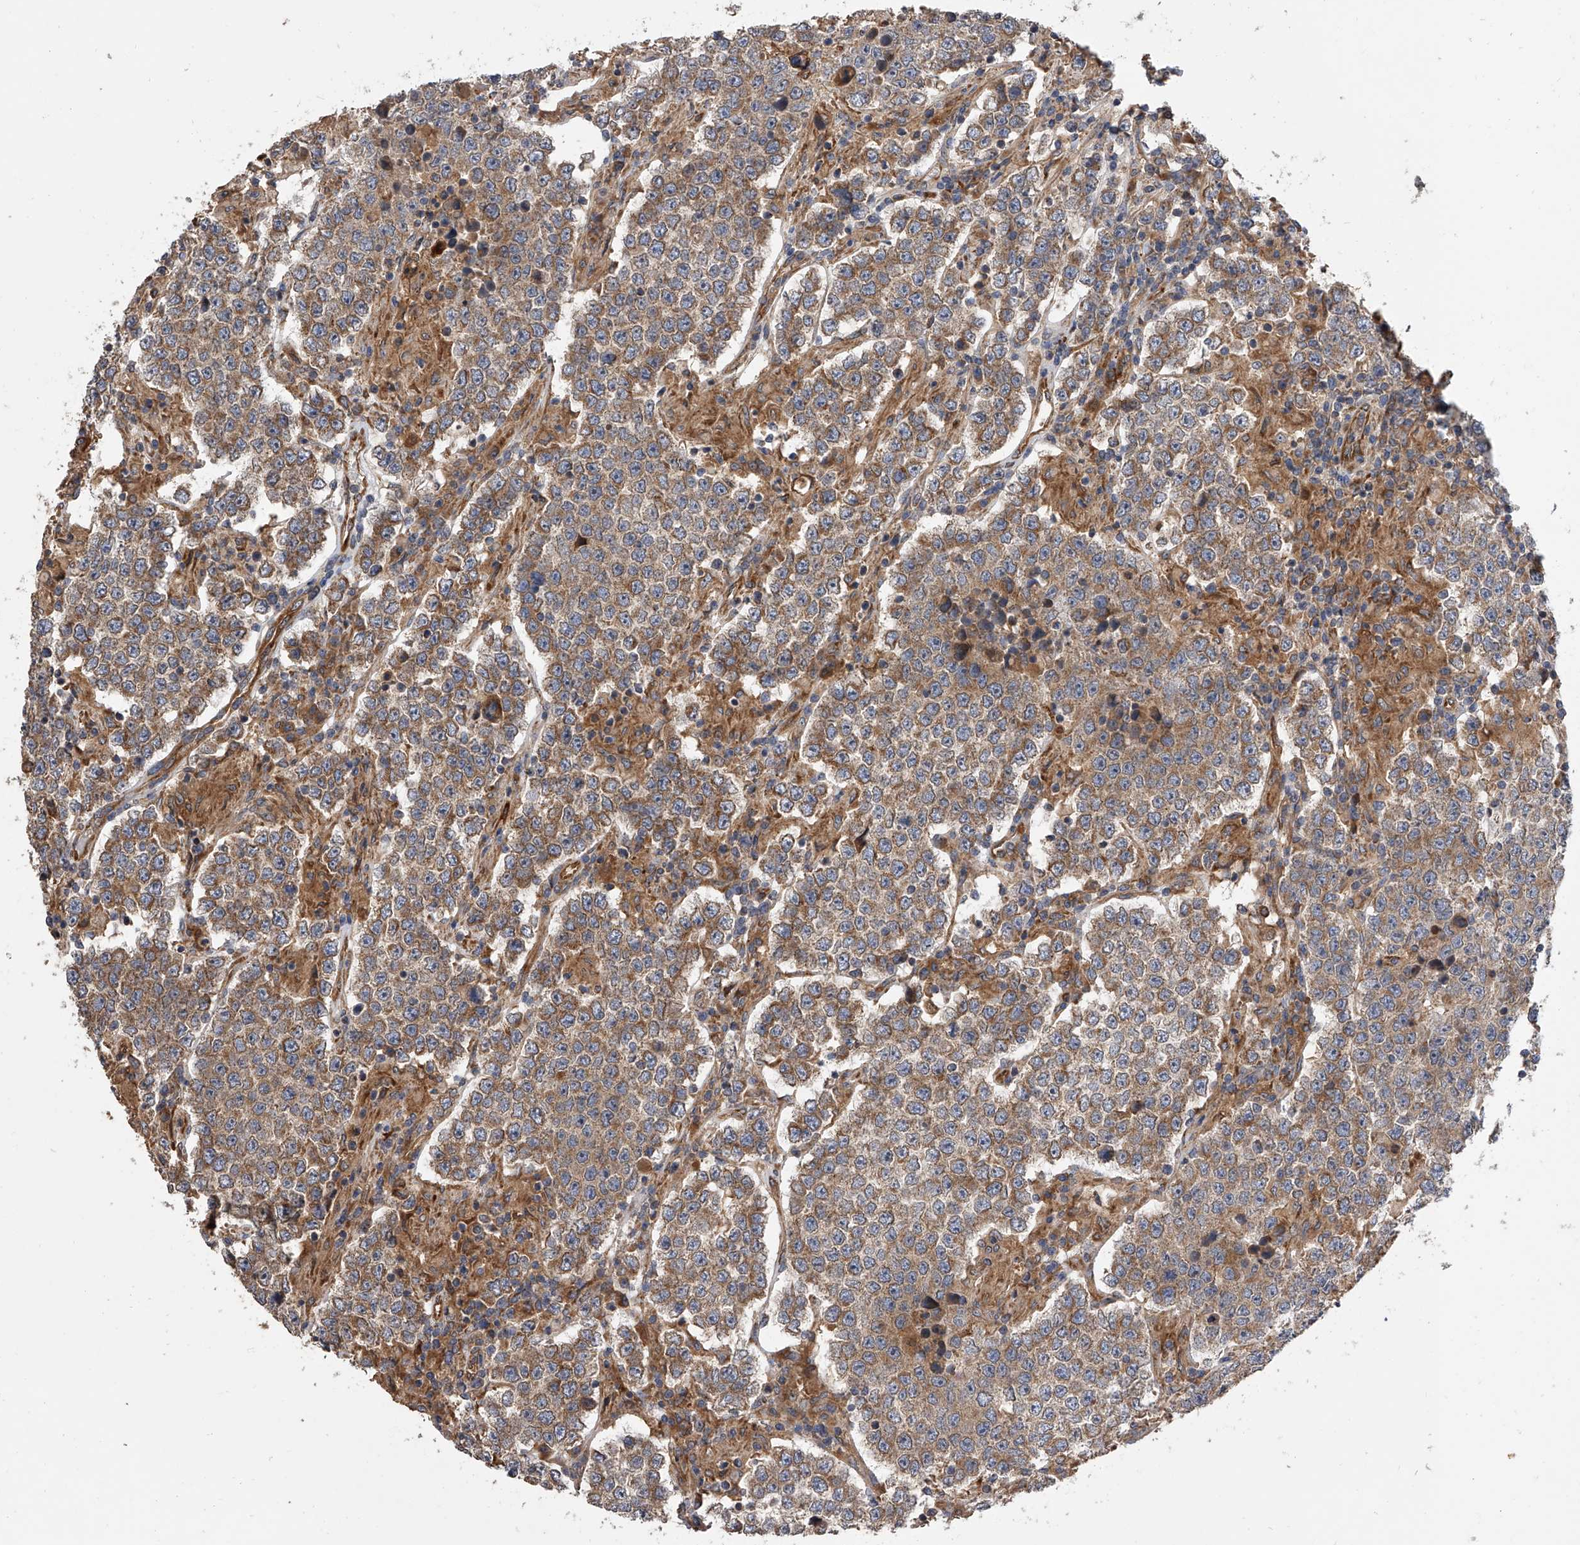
{"staining": {"intensity": "weak", "quantity": ">75%", "location": "cytoplasmic/membranous"}, "tissue": "testis cancer", "cell_type": "Tumor cells", "image_type": "cancer", "snomed": [{"axis": "morphology", "description": "Normal tissue, NOS"}, {"axis": "morphology", "description": "Urothelial carcinoma, High grade"}, {"axis": "morphology", "description": "Seminoma, NOS"}, {"axis": "morphology", "description": "Carcinoma, Embryonal, NOS"}, {"axis": "topography", "description": "Urinary bladder"}, {"axis": "topography", "description": "Testis"}], "caption": "Tumor cells demonstrate low levels of weak cytoplasmic/membranous positivity in about >75% of cells in testis cancer (seminoma). The protein is shown in brown color, while the nuclei are stained blue.", "gene": "EXOC4", "patient": {"sex": "male", "age": 41}}